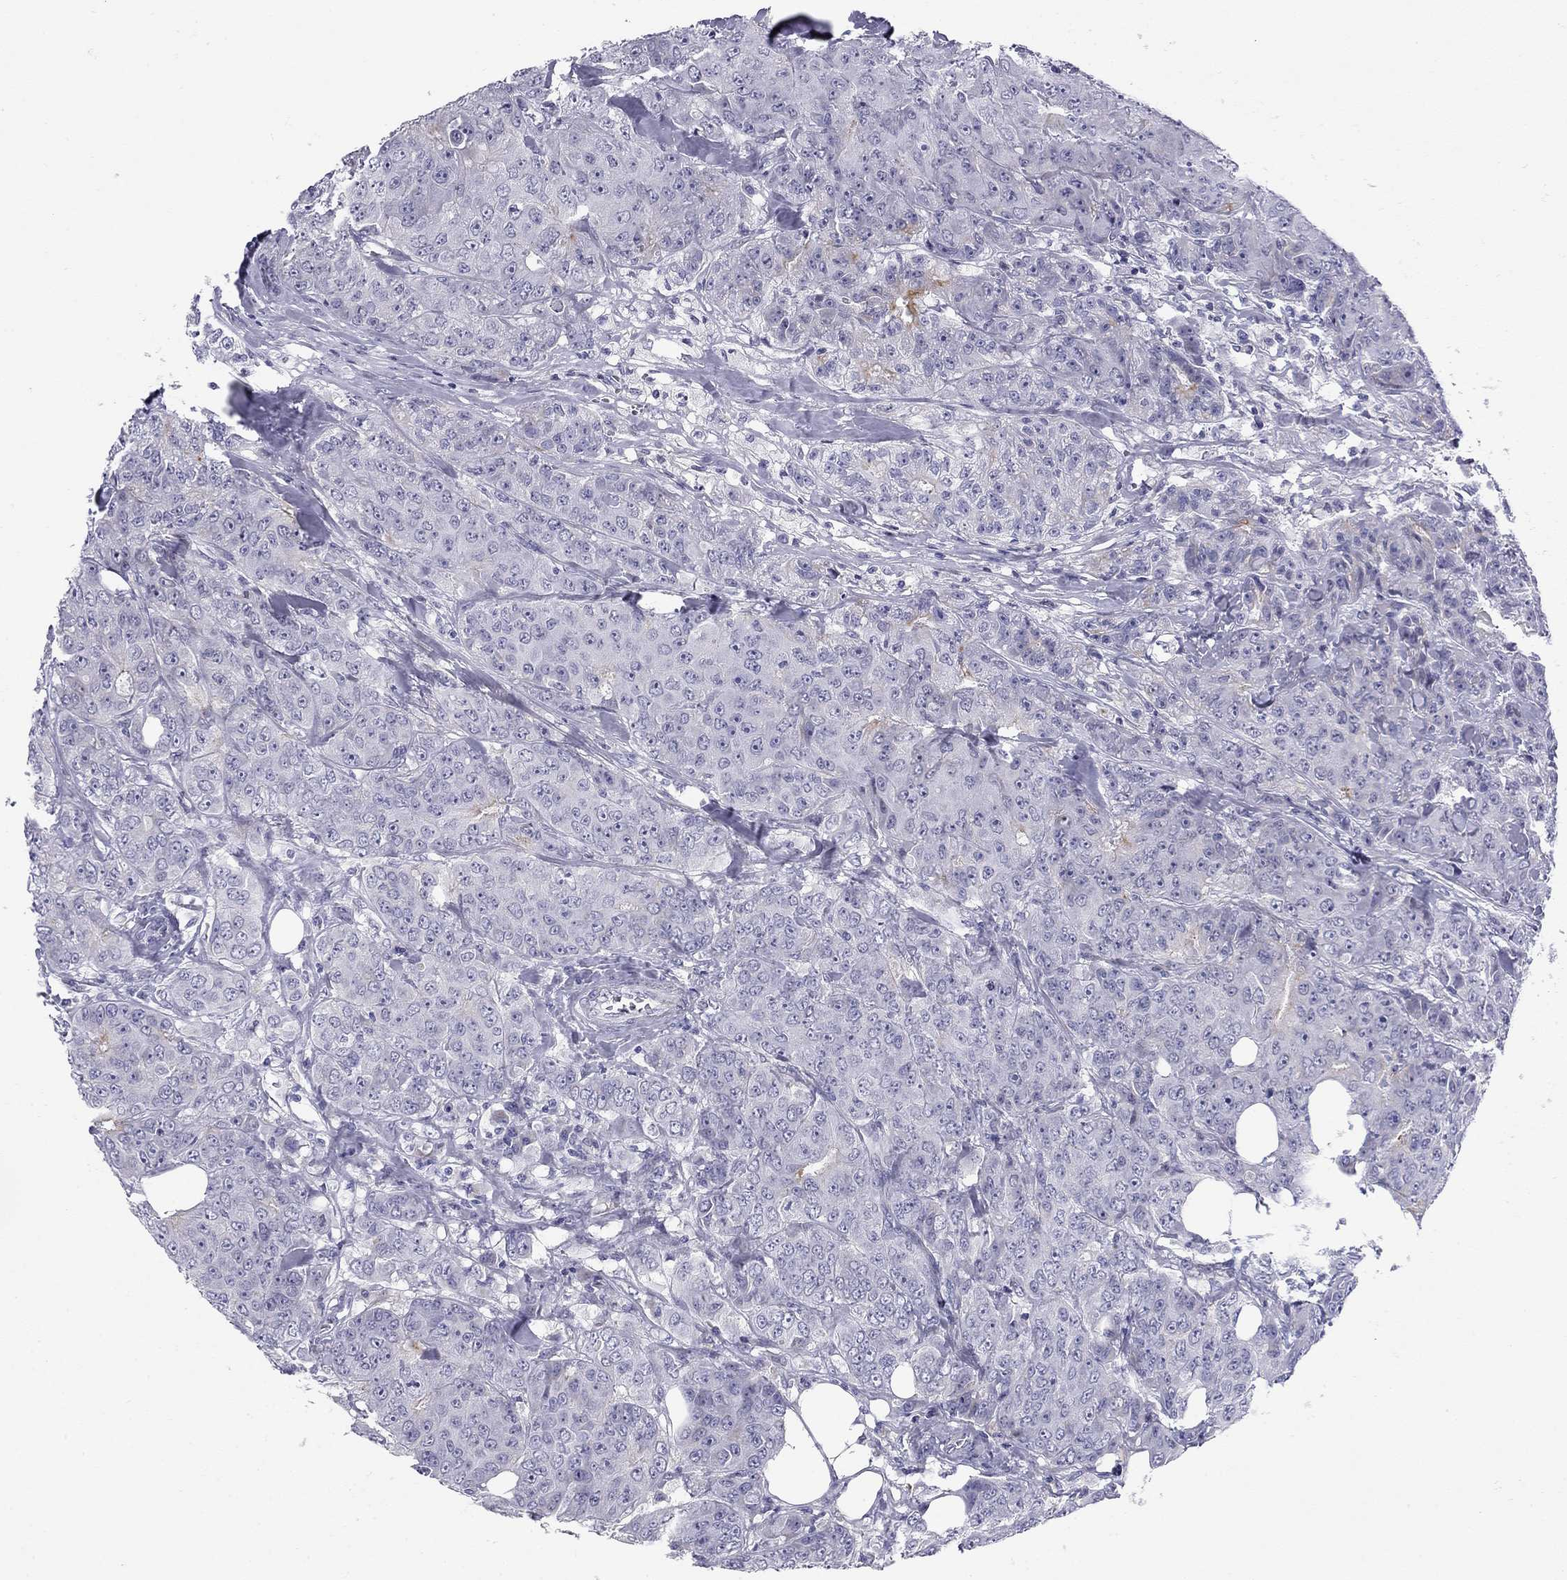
{"staining": {"intensity": "negative", "quantity": "none", "location": "none"}, "tissue": "breast cancer", "cell_type": "Tumor cells", "image_type": "cancer", "snomed": [{"axis": "morphology", "description": "Duct carcinoma"}, {"axis": "topography", "description": "Breast"}], "caption": "The IHC histopathology image has no significant positivity in tumor cells of breast cancer tissue.", "gene": "C8orf88", "patient": {"sex": "female", "age": 43}}